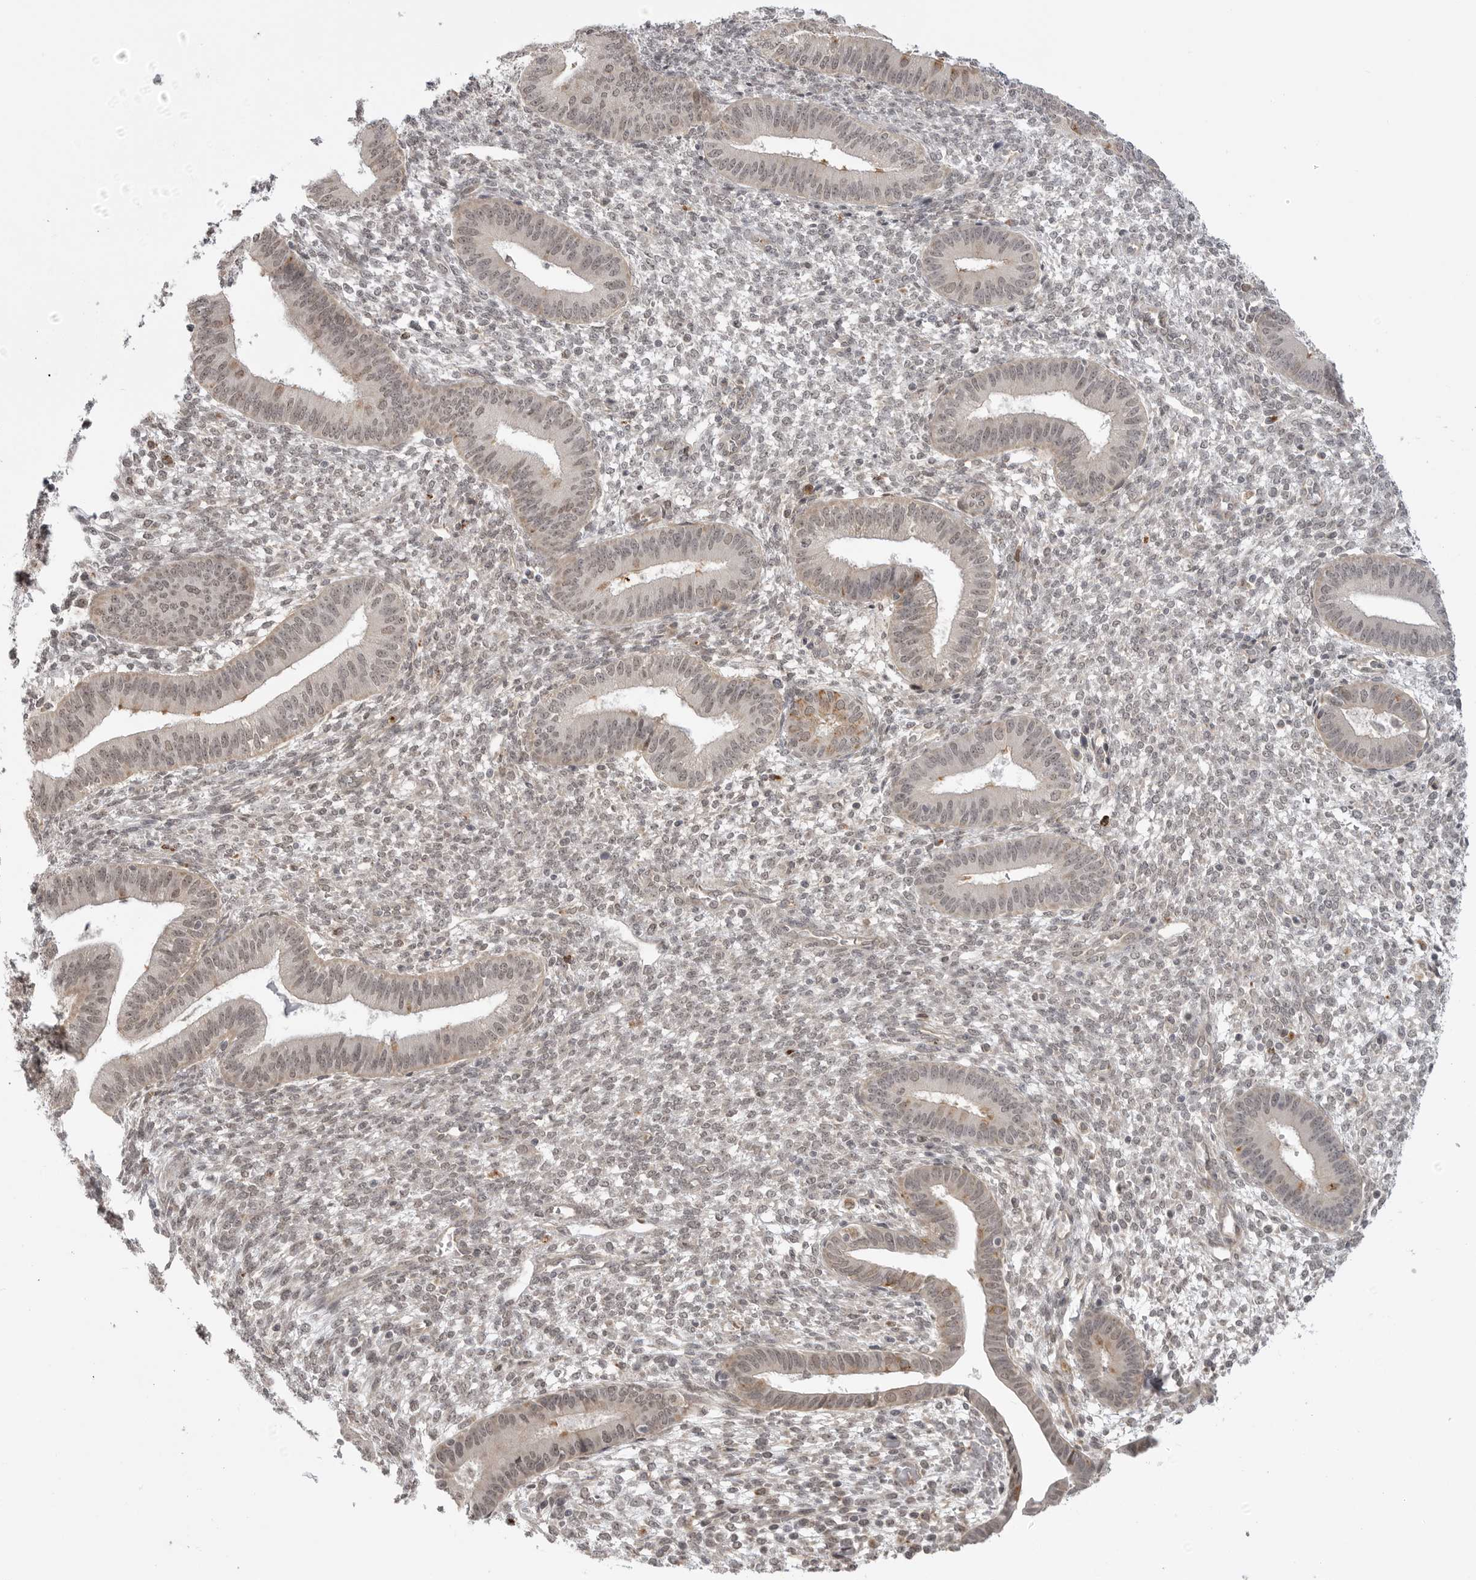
{"staining": {"intensity": "weak", "quantity": "<25%", "location": "nuclear"}, "tissue": "endometrium", "cell_type": "Cells in endometrial stroma", "image_type": "normal", "snomed": [{"axis": "morphology", "description": "Normal tissue, NOS"}, {"axis": "topography", "description": "Endometrium"}], "caption": "This is an immunohistochemistry histopathology image of unremarkable endometrium. There is no staining in cells in endometrial stroma.", "gene": "KALRN", "patient": {"sex": "female", "age": 46}}